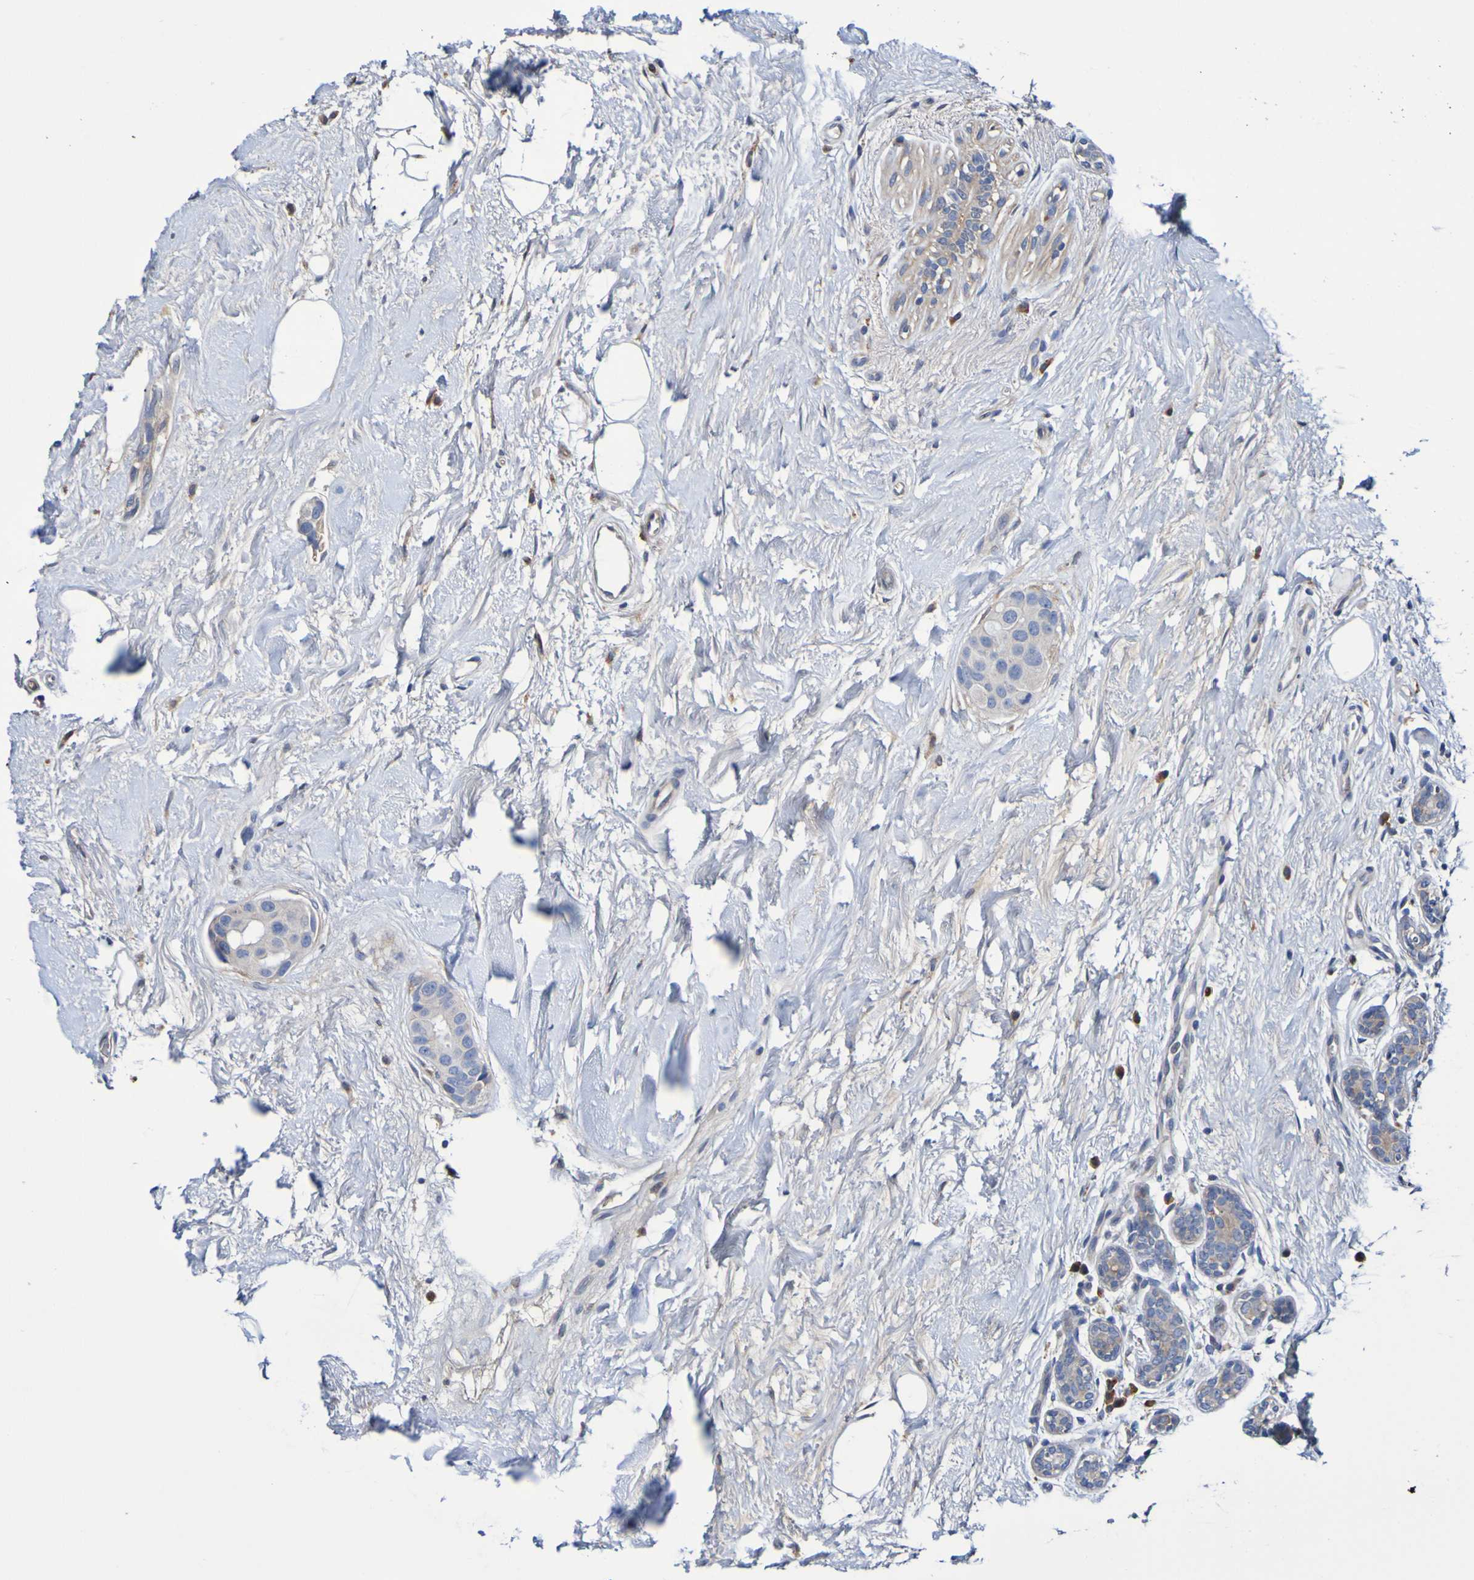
{"staining": {"intensity": "weak", "quantity": "<25%", "location": "cytoplasmic/membranous"}, "tissue": "breast cancer", "cell_type": "Tumor cells", "image_type": "cancer", "snomed": [{"axis": "morphology", "description": "Normal tissue, NOS"}, {"axis": "morphology", "description": "Duct carcinoma"}, {"axis": "topography", "description": "Breast"}], "caption": "The IHC histopathology image has no significant positivity in tumor cells of breast cancer (infiltrating ductal carcinoma) tissue.", "gene": "METAP2", "patient": {"sex": "female", "age": 39}}